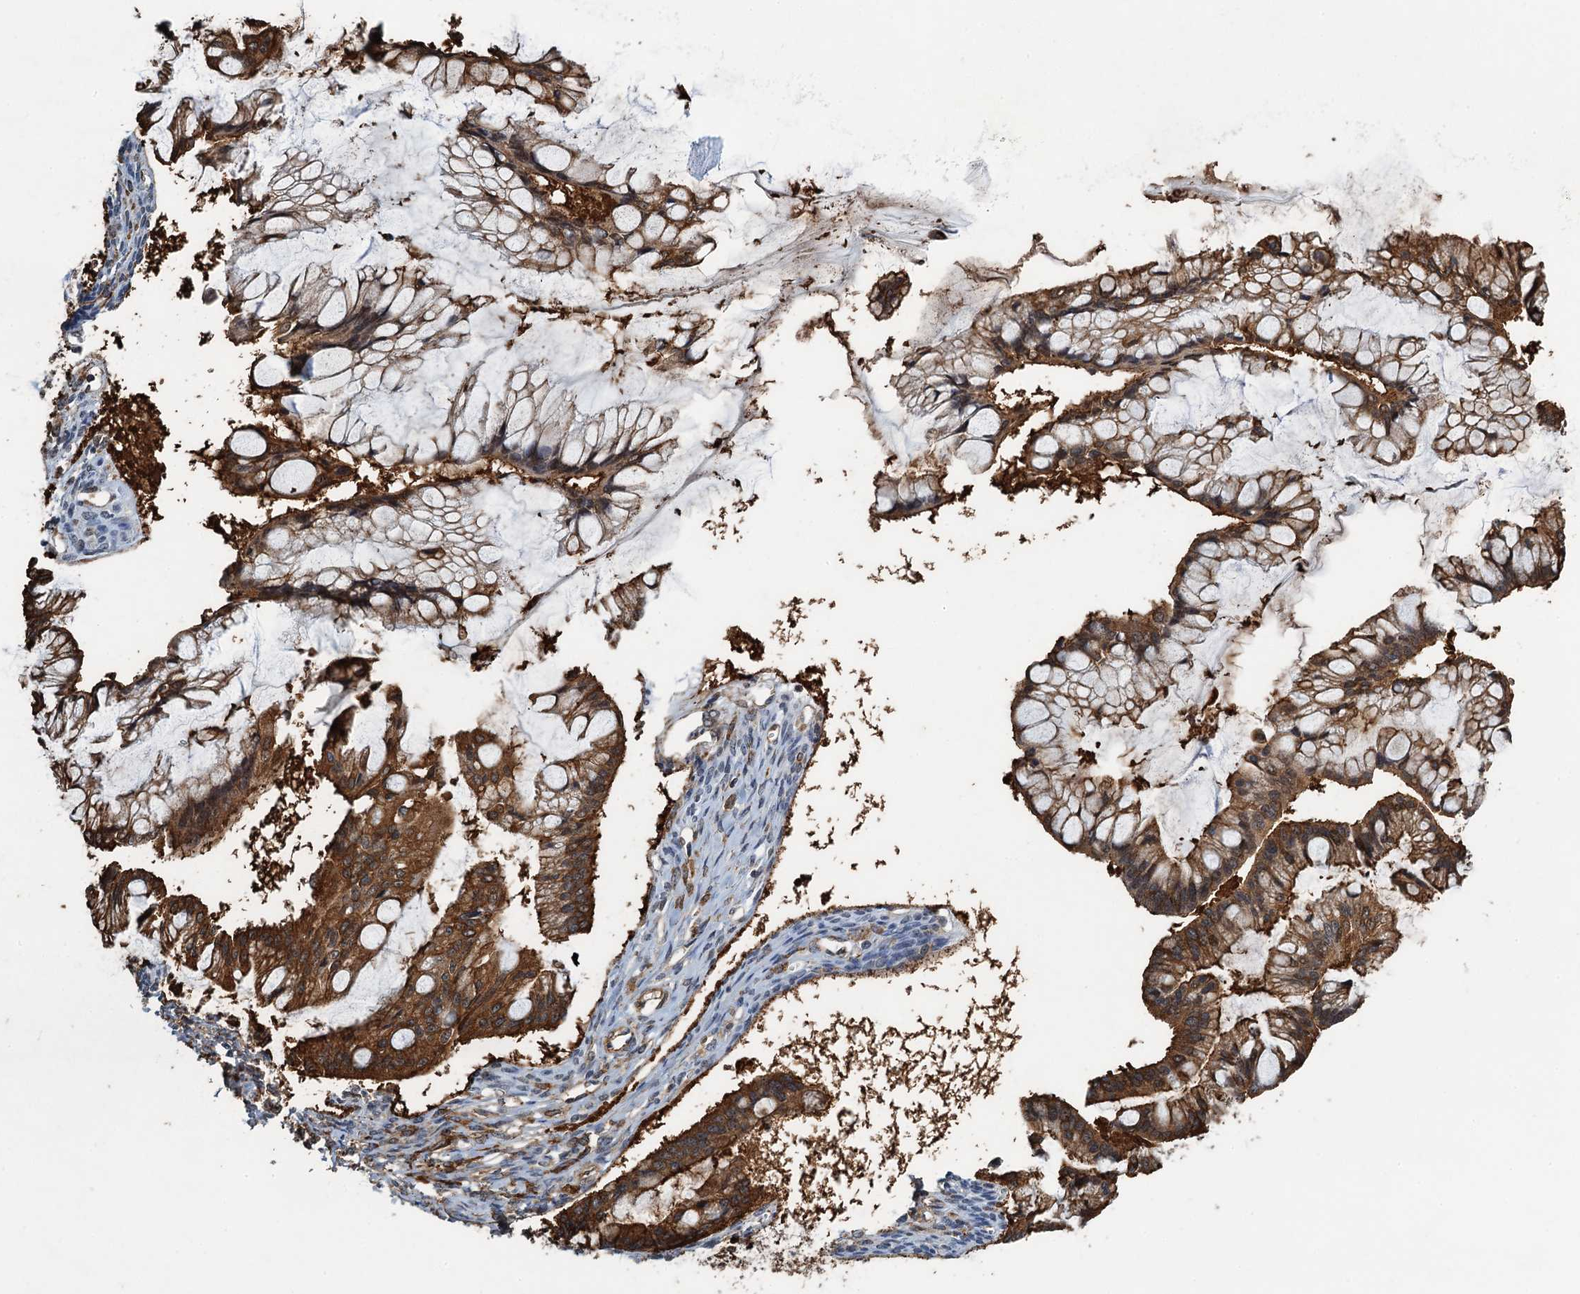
{"staining": {"intensity": "strong", "quantity": ">75%", "location": "cytoplasmic/membranous"}, "tissue": "ovarian cancer", "cell_type": "Tumor cells", "image_type": "cancer", "snomed": [{"axis": "morphology", "description": "Cystadenocarcinoma, mucinous, NOS"}, {"axis": "topography", "description": "Ovary"}], "caption": "Protein expression analysis of human ovarian cancer (mucinous cystadenocarcinoma) reveals strong cytoplasmic/membranous staining in about >75% of tumor cells.", "gene": "WHAMM", "patient": {"sex": "female", "age": 73}}